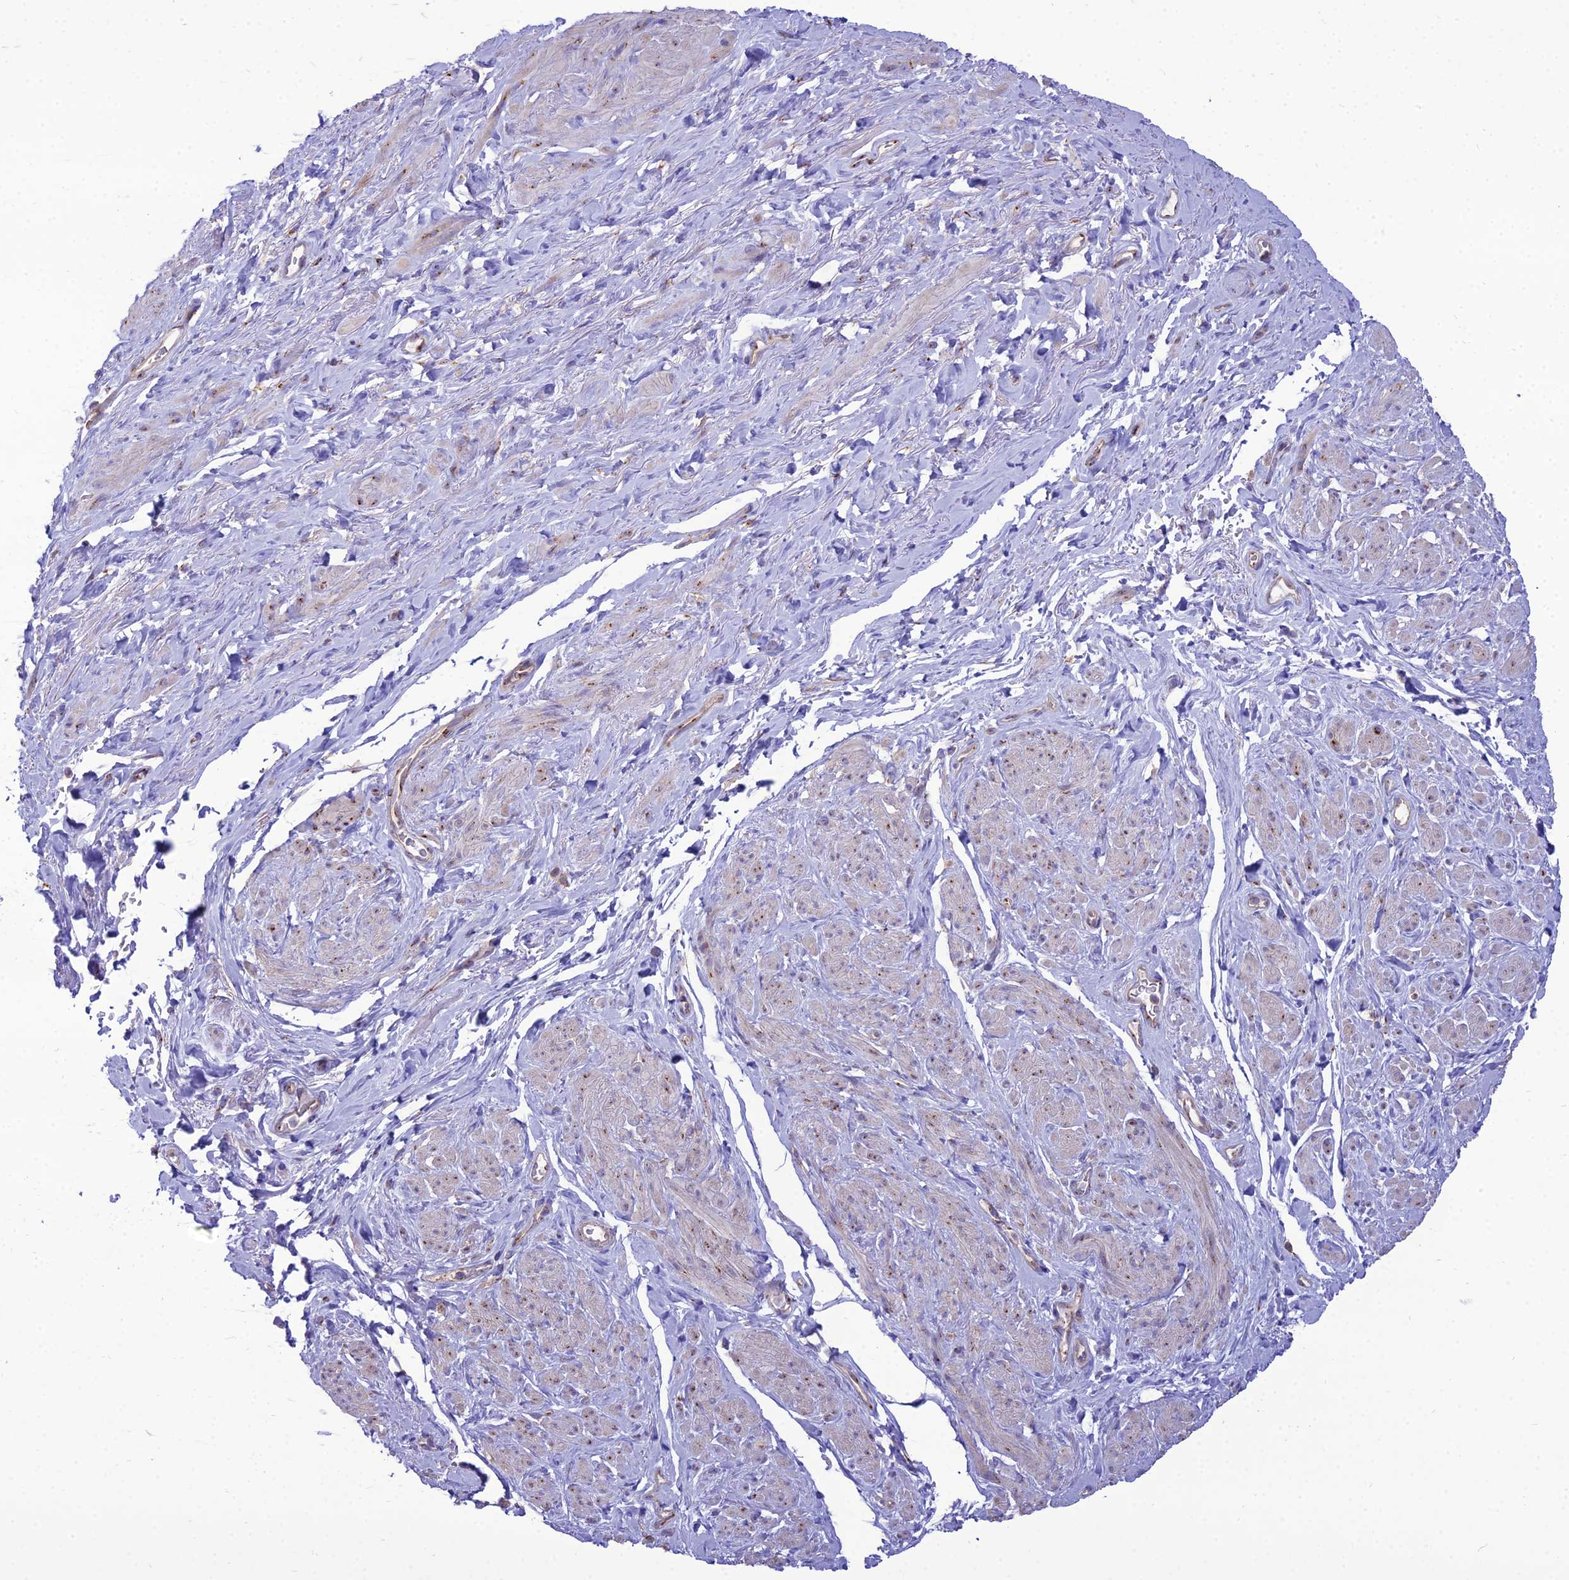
{"staining": {"intensity": "negative", "quantity": "none", "location": "none"}, "tissue": "smooth muscle", "cell_type": "Smooth muscle cells", "image_type": "normal", "snomed": [{"axis": "morphology", "description": "Normal tissue, NOS"}, {"axis": "topography", "description": "Smooth muscle"}, {"axis": "topography", "description": "Peripheral nerve tissue"}], "caption": "Immunohistochemical staining of unremarkable smooth muscle shows no significant positivity in smooth muscle cells. (Stains: DAB (3,3'-diaminobenzidine) IHC with hematoxylin counter stain, Microscopy: brightfield microscopy at high magnification).", "gene": "SPRYD7", "patient": {"sex": "male", "age": 69}}